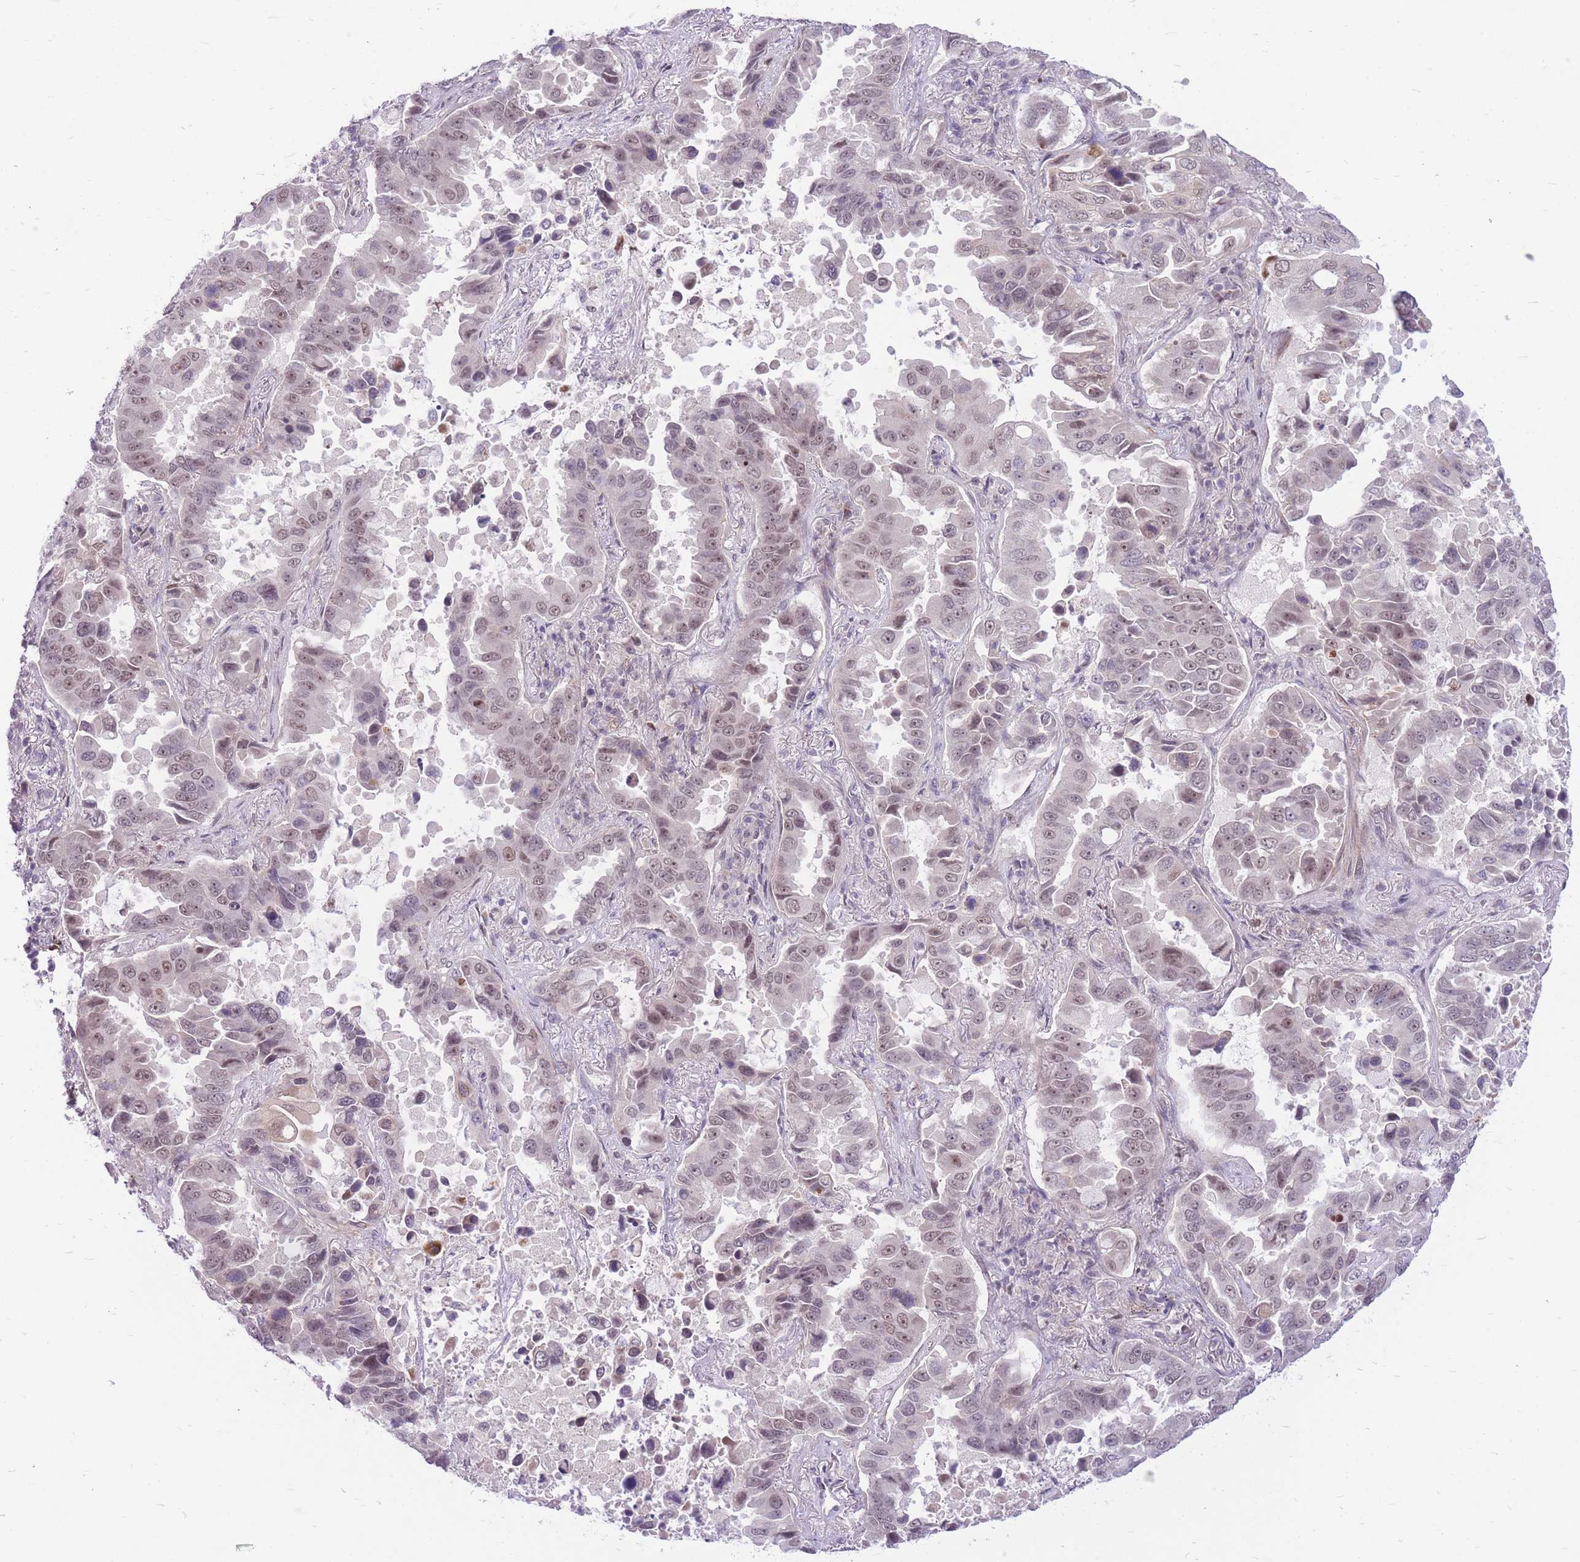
{"staining": {"intensity": "weak", "quantity": "<25%", "location": "nuclear"}, "tissue": "lung cancer", "cell_type": "Tumor cells", "image_type": "cancer", "snomed": [{"axis": "morphology", "description": "Adenocarcinoma, NOS"}, {"axis": "topography", "description": "Lung"}], "caption": "Immunohistochemistry (IHC) image of neoplastic tissue: adenocarcinoma (lung) stained with DAB (3,3'-diaminobenzidine) reveals no significant protein expression in tumor cells. (DAB immunohistochemistry visualized using brightfield microscopy, high magnification).", "gene": "ERCC2", "patient": {"sex": "male", "age": 64}}